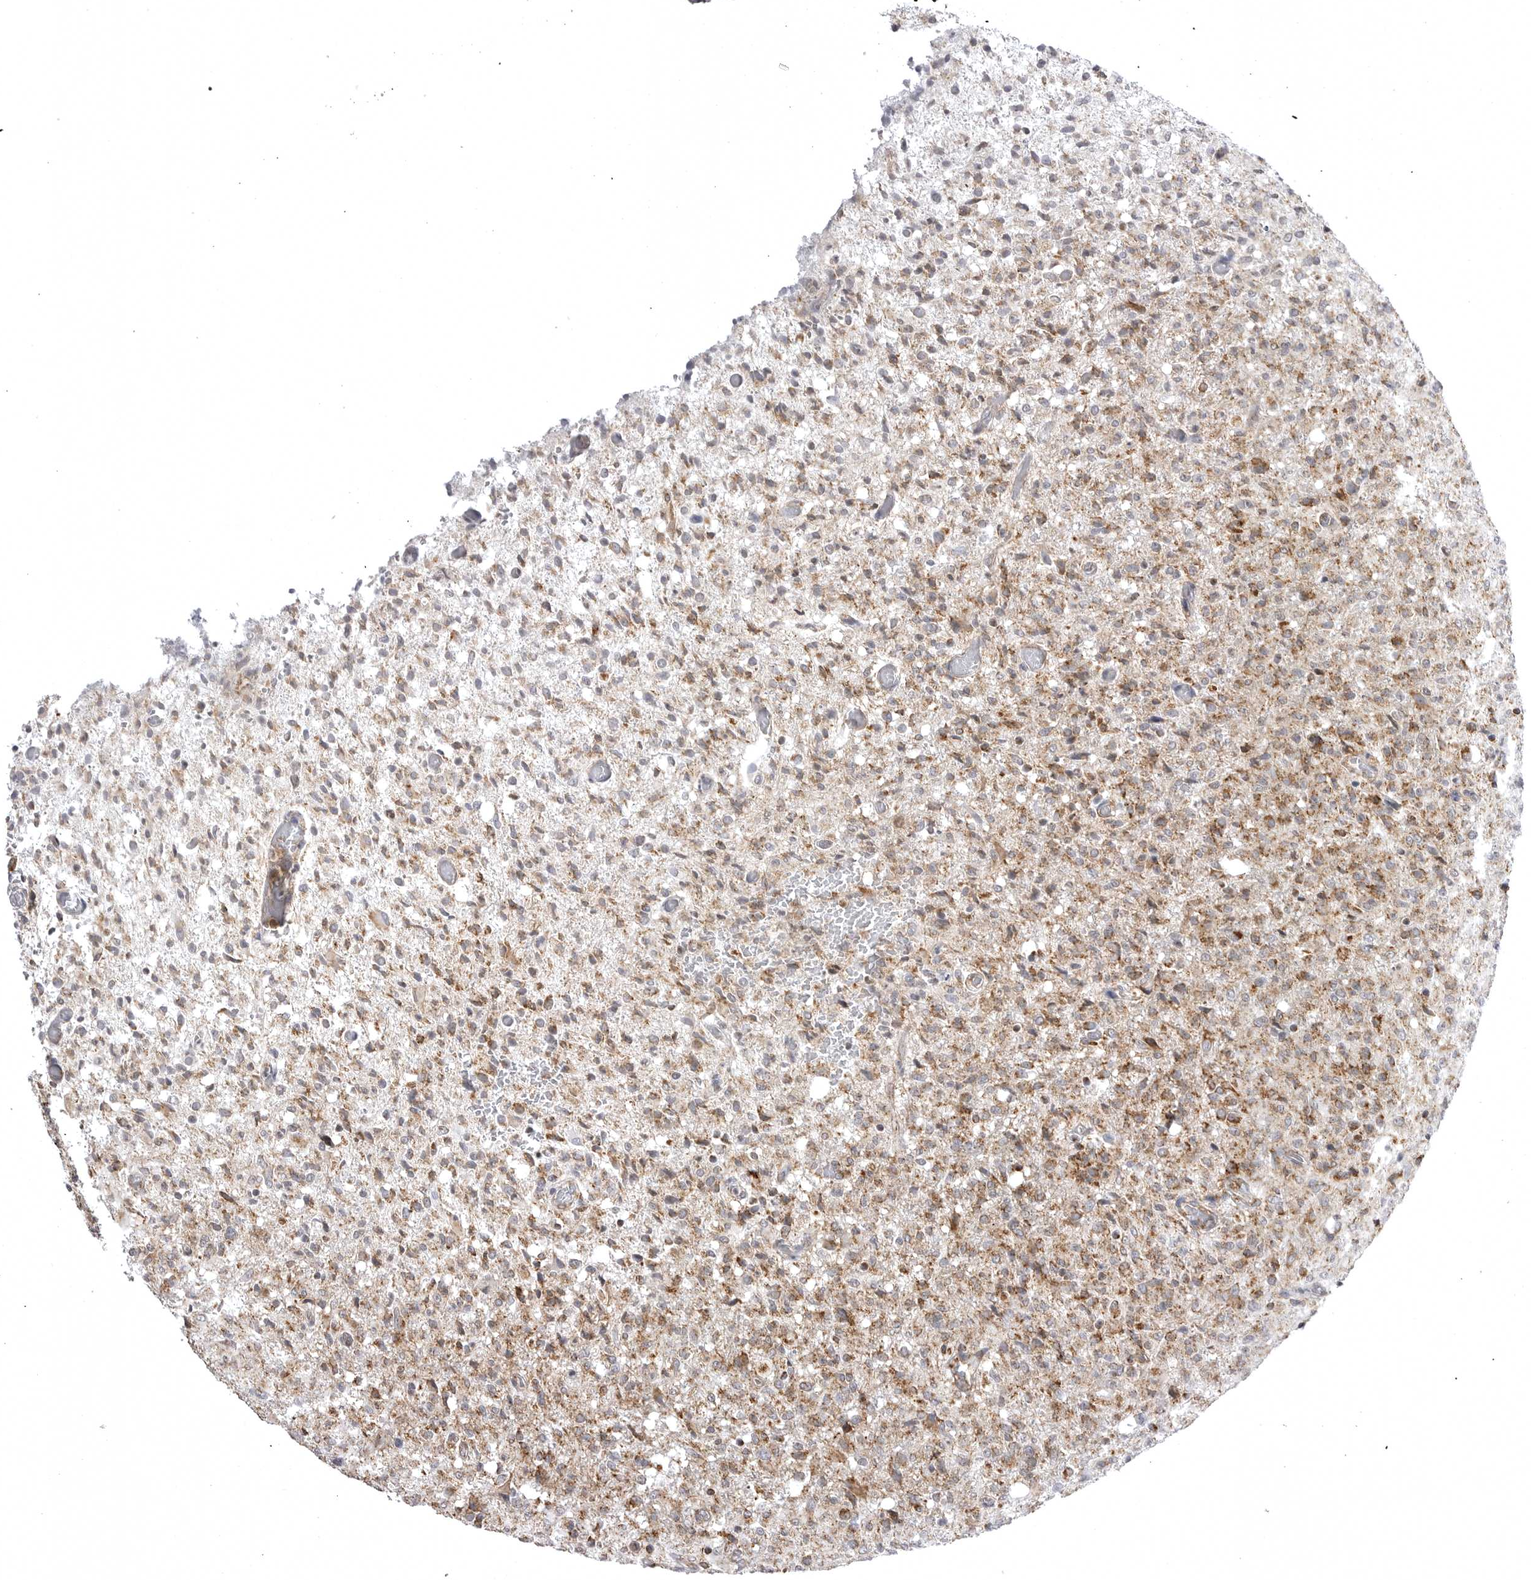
{"staining": {"intensity": "moderate", "quantity": ">75%", "location": "cytoplasmic/membranous"}, "tissue": "glioma", "cell_type": "Tumor cells", "image_type": "cancer", "snomed": [{"axis": "morphology", "description": "Glioma, malignant, High grade"}, {"axis": "topography", "description": "Brain"}], "caption": "Tumor cells exhibit moderate cytoplasmic/membranous positivity in about >75% of cells in glioma. (brown staining indicates protein expression, while blue staining denotes nuclei).", "gene": "TUFM", "patient": {"sex": "female", "age": 57}}